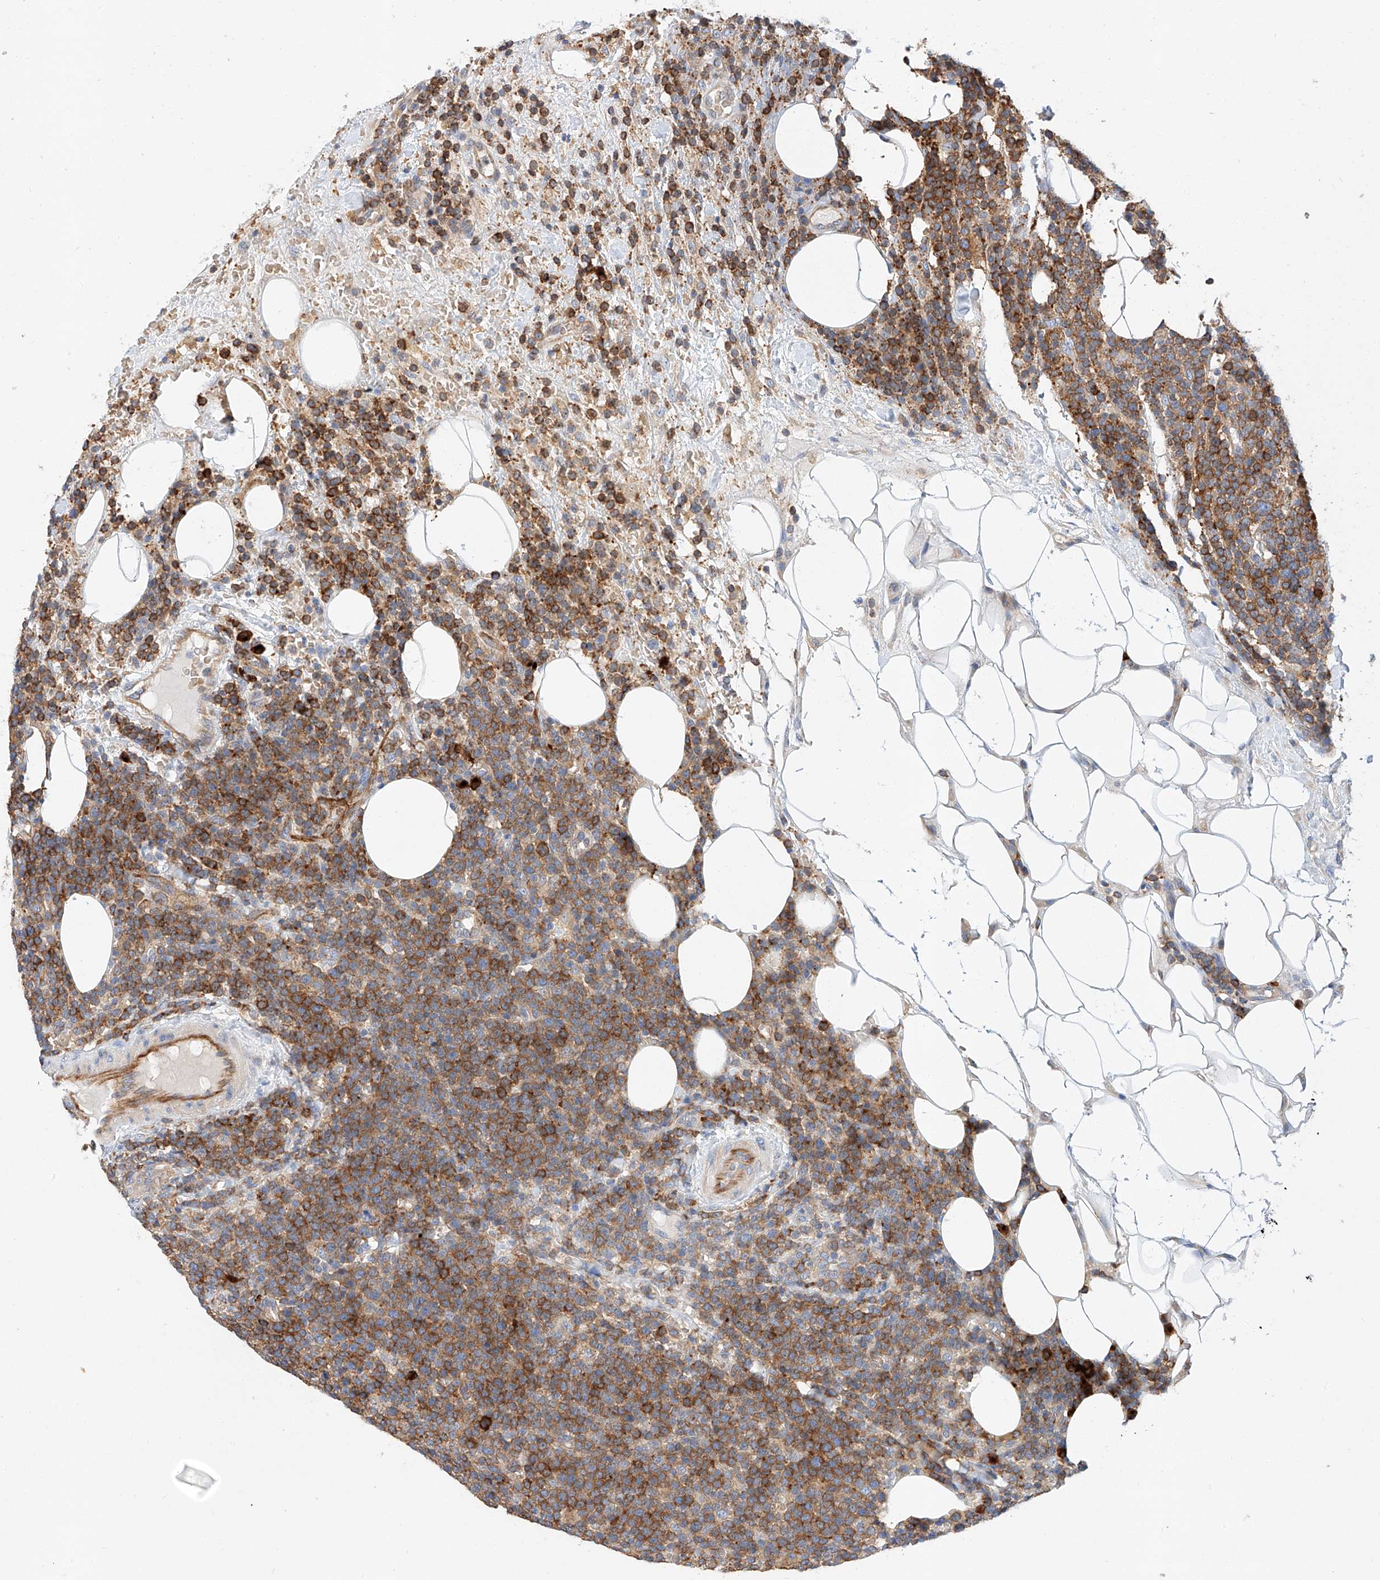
{"staining": {"intensity": "moderate", "quantity": ">75%", "location": "cytoplasmic/membranous"}, "tissue": "lymphoma", "cell_type": "Tumor cells", "image_type": "cancer", "snomed": [{"axis": "morphology", "description": "Malignant lymphoma, non-Hodgkin's type, High grade"}, {"axis": "topography", "description": "Lymph node"}], "caption": "Immunohistochemistry of human lymphoma demonstrates medium levels of moderate cytoplasmic/membranous staining in about >75% of tumor cells. The protein of interest is shown in brown color, while the nuclei are stained blue.", "gene": "GLMN", "patient": {"sex": "male", "age": 61}}